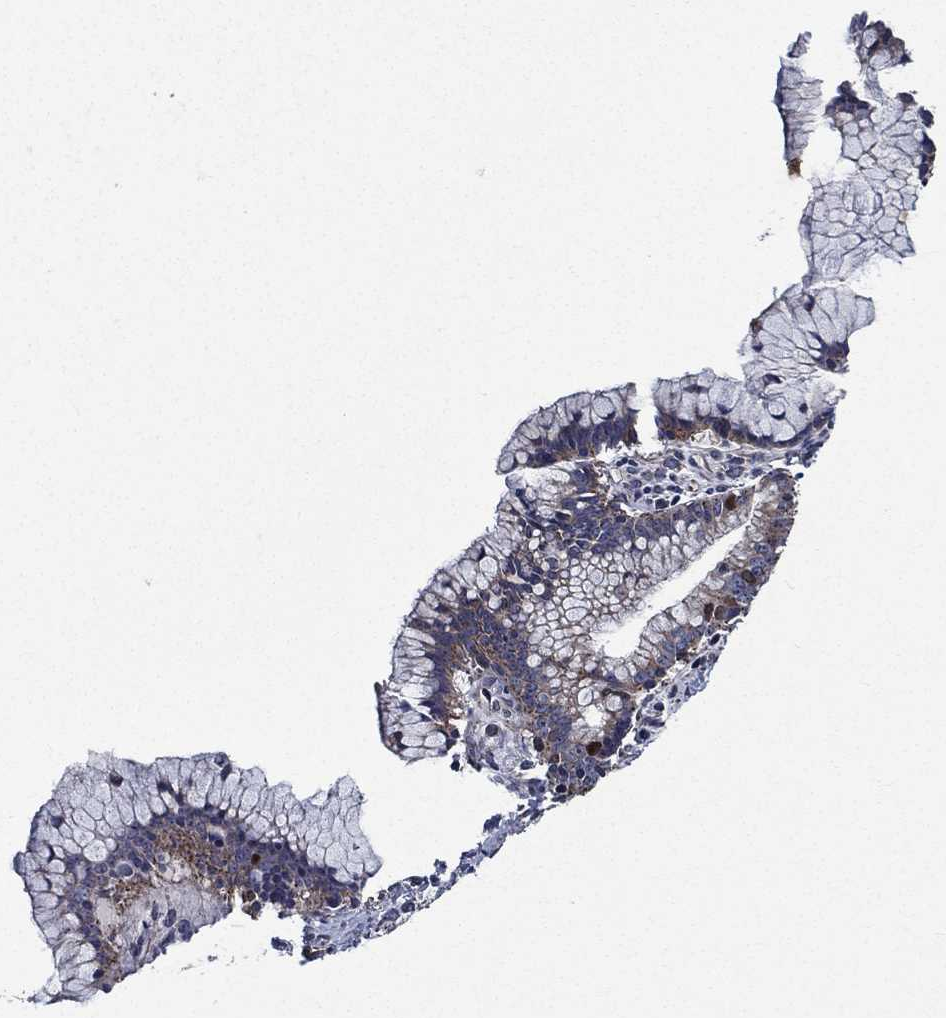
{"staining": {"intensity": "negative", "quantity": "none", "location": "none"}, "tissue": "ovarian cancer", "cell_type": "Tumor cells", "image_type": "cancer", "snomed": [{"axis": "morphology", "description": "Cystadenocarcinoma, mucinous, NOS"}, {"axis": "topography", "description": "Ovary"}], "caption": "High magnification brightfield microscopy of ovarian cancer (mucinous cystadenocarcinoma) stained with DAB (3,3'-diaminobenzidine) (brown) and counterstained with hematoxylin (blue): tumor cells show no significant staining.", "gene": "KIF20B", "patient": {"sex": "female", "age": 41}}